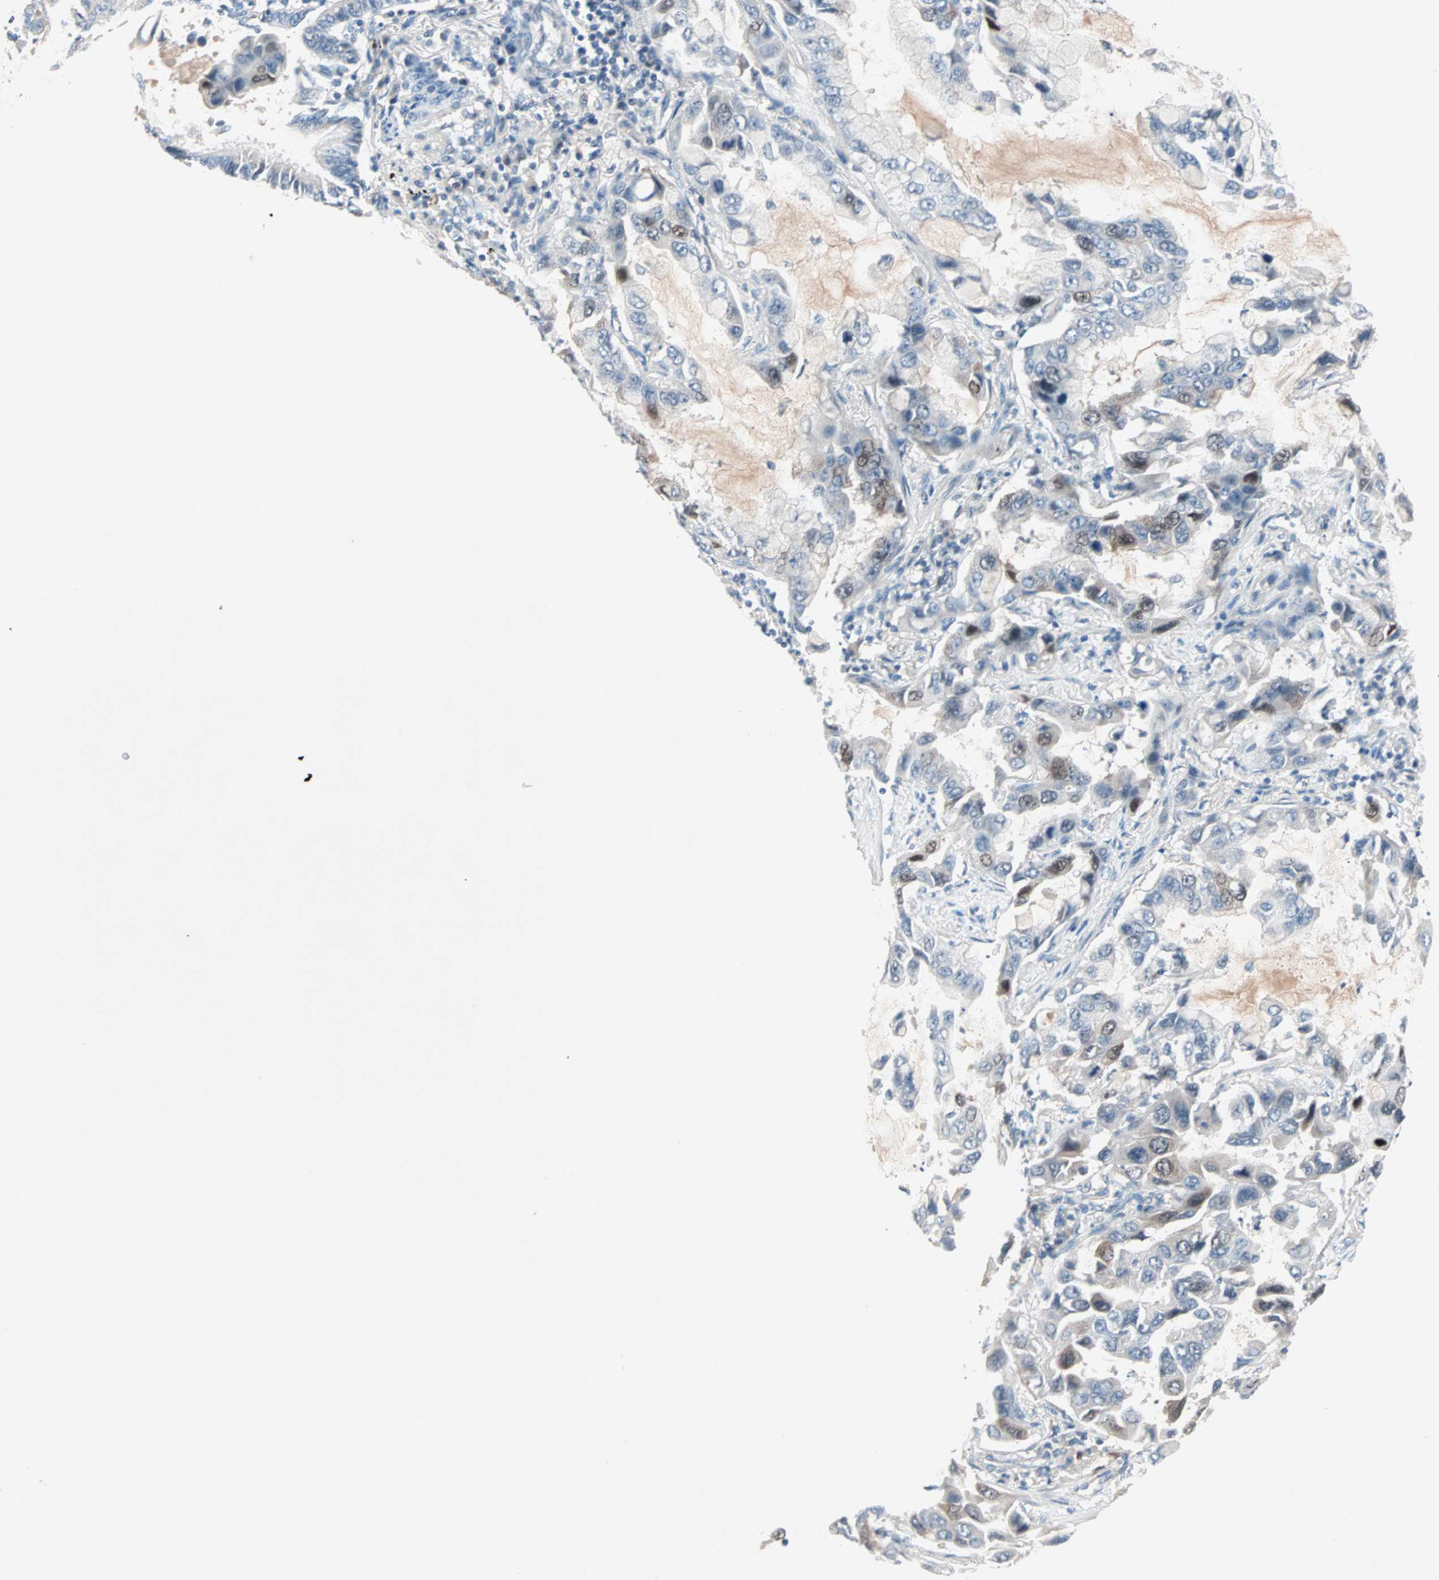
{"staining": {"intensity": "moderate", "quantity": "<25%", "location": "nuclear"}, "tissue": "lung cancer", "cell_type": "Tumor cells", "image_type": "cancer", "snomed": [{"axis": "morphology", "description": "Adenocarcinoma, NOS"}, {"axis": "topography", "description": "Lung"}], "caption": "Human lung cancer stained with a brown dye demonstrates moderate nuclear positive positivity in about <25% of tumor cells.", "gene": "CCNE2", "patient": {"sex": "male", "age": 64}}